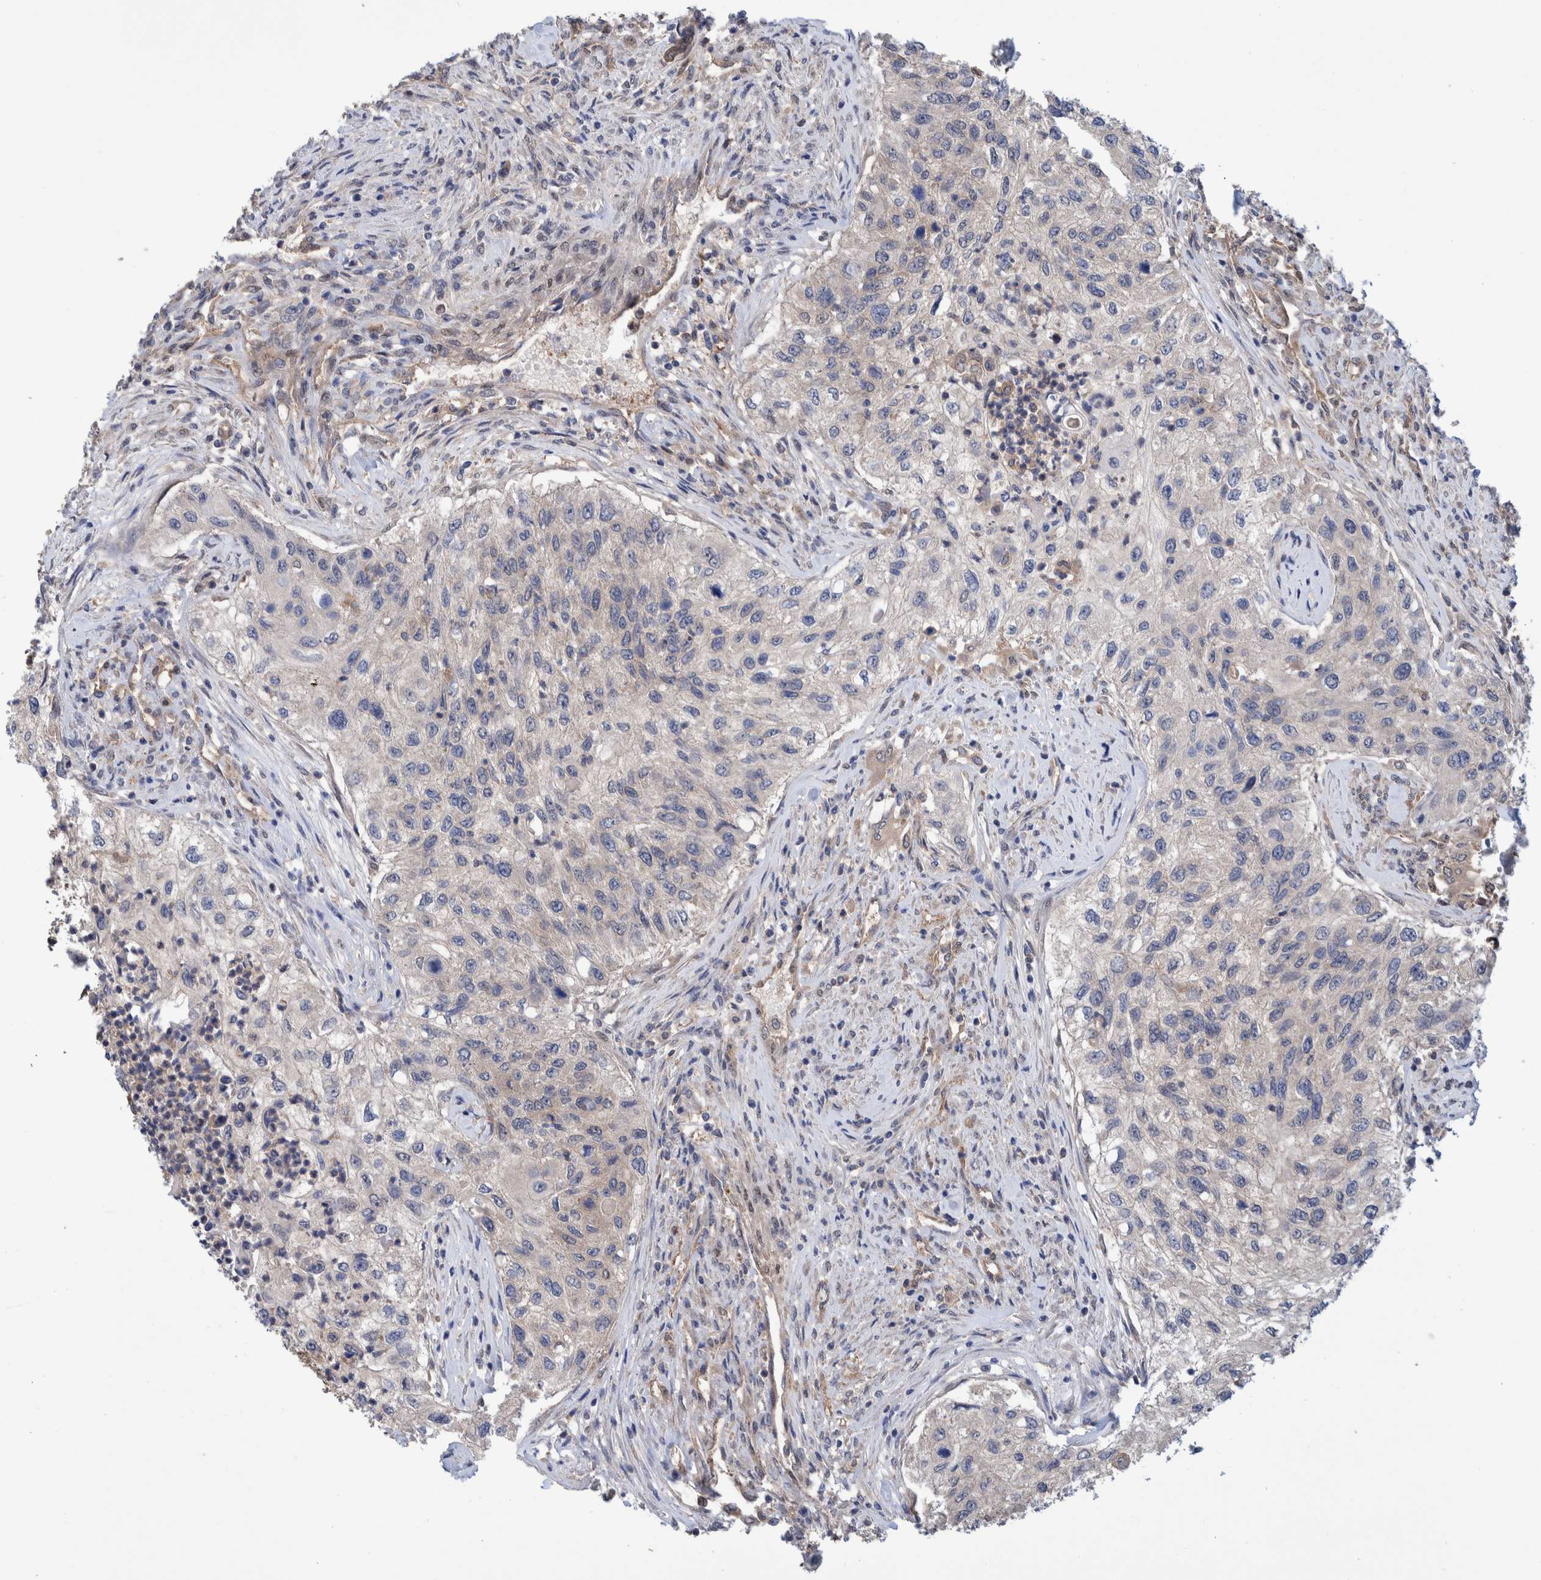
{"staining": {"intensity": "negative", "quantity": "none", "location": "none"}, "tissue": "urothelial cancer", "cell_type": "Tumor cells", "image_type": "cancer", "snomed": [{"axis": "morphology", "description": "Urothelial carcinoma, High grade"}, {"axis": "topography", "description": "Urinary bladder"}], "caption": "Urothelial cancer stained for a protein using immunohistochemistry reveals no expression tumor cells.", "gene": "PFAS", "patient": {"sex": "female", "age": 60}}